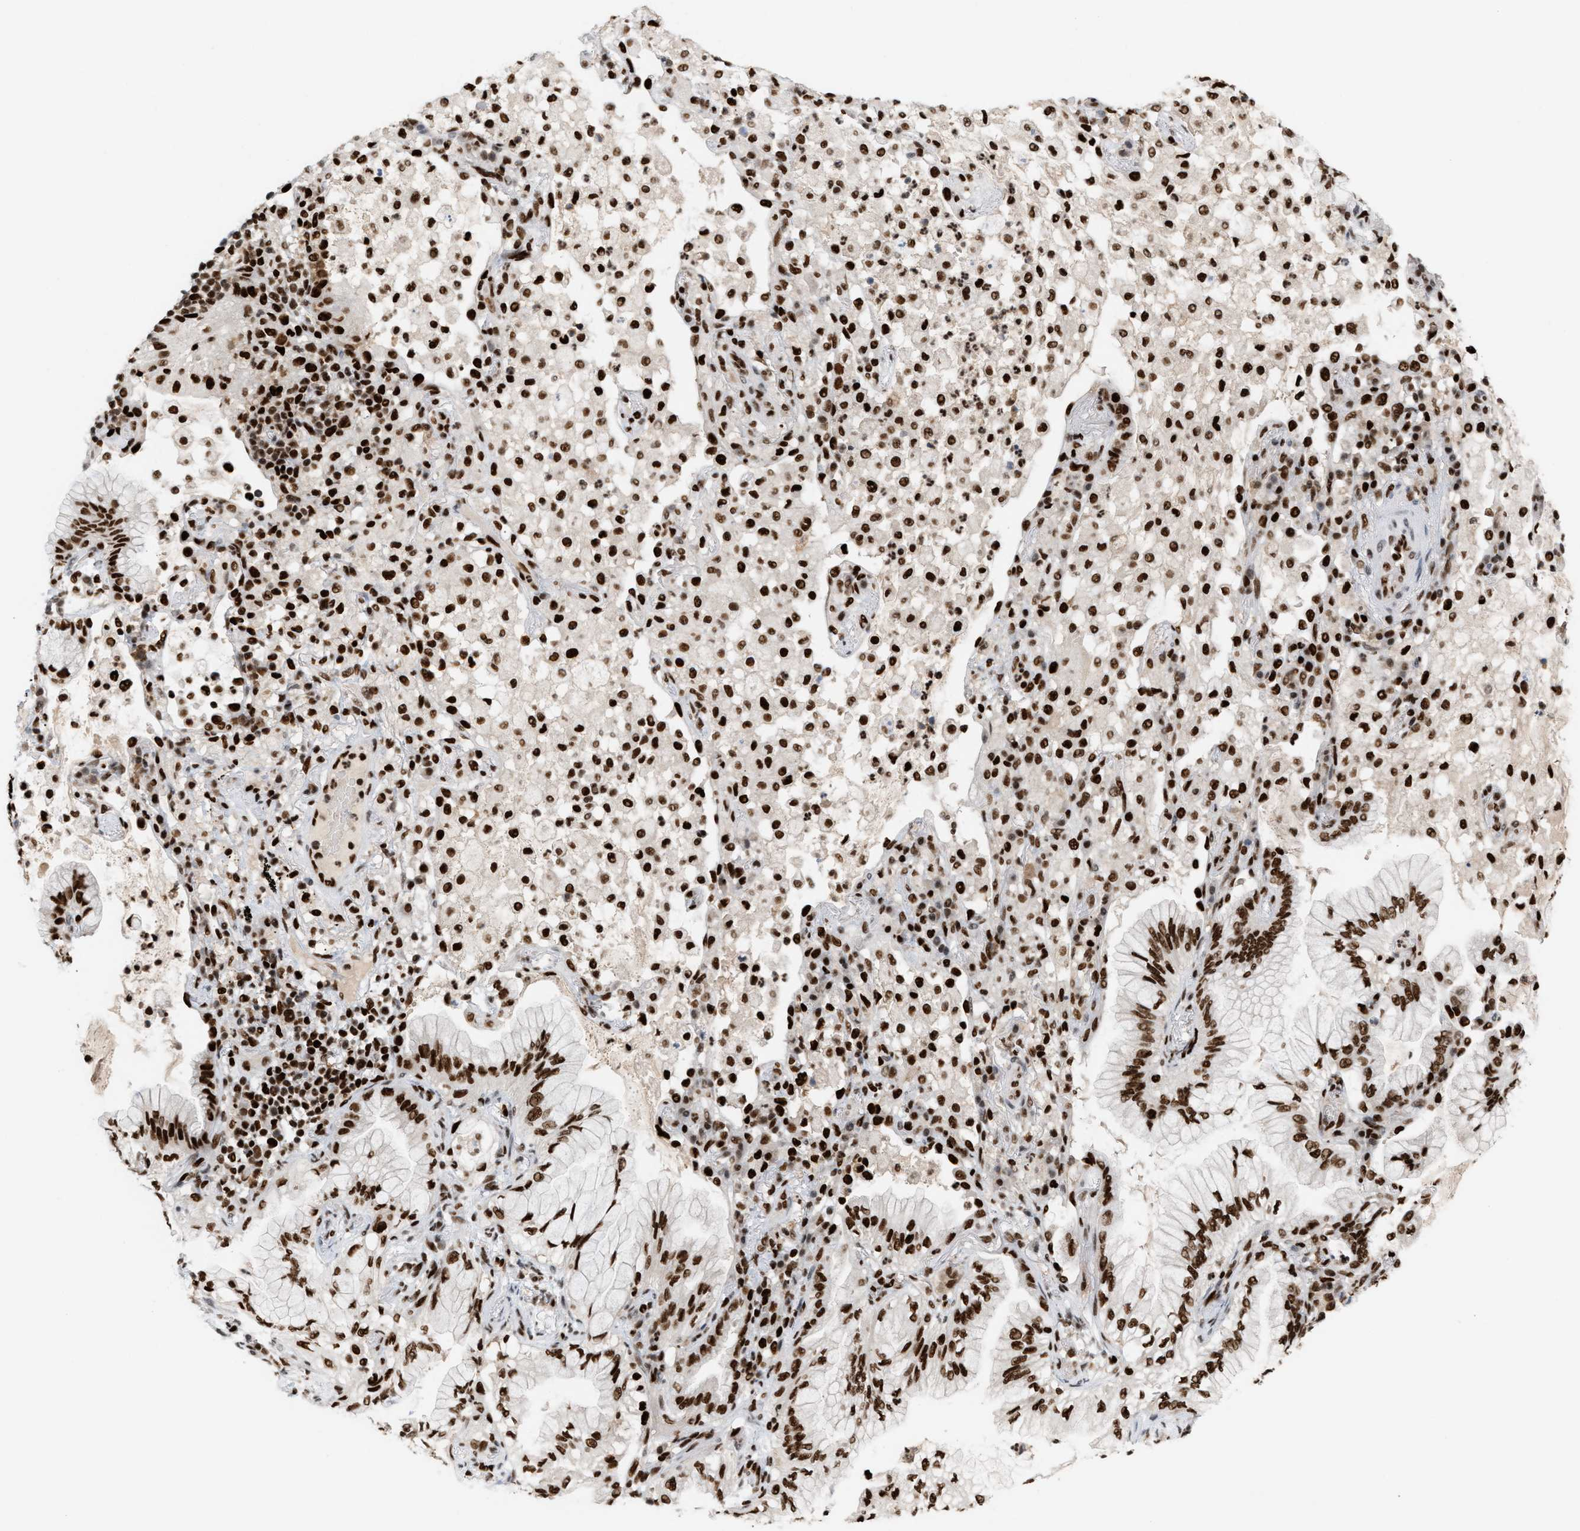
{"staining": {"intensity": "strong", "quantity": ">75%", "location": "nuclear"}, "tissue": "lung cancer", "cell_type": "Tumor cells", "image_type": "cancer", "snomed": [{"axis": "morphology", "description": "Adenocarcinoma, NOS"}, {"axis": "topography", "description": "Lung"}], "caption": "Immunohistochemistry (IHC) histopathology image of adenocarcinoma (lung) stained for a protein (brown), which shows high levels of strong nuclear expression in about >75% of tumor cells.", "gene": "RNASEK-C17orf49", "patient": {"sex": "female", "age": 70}}